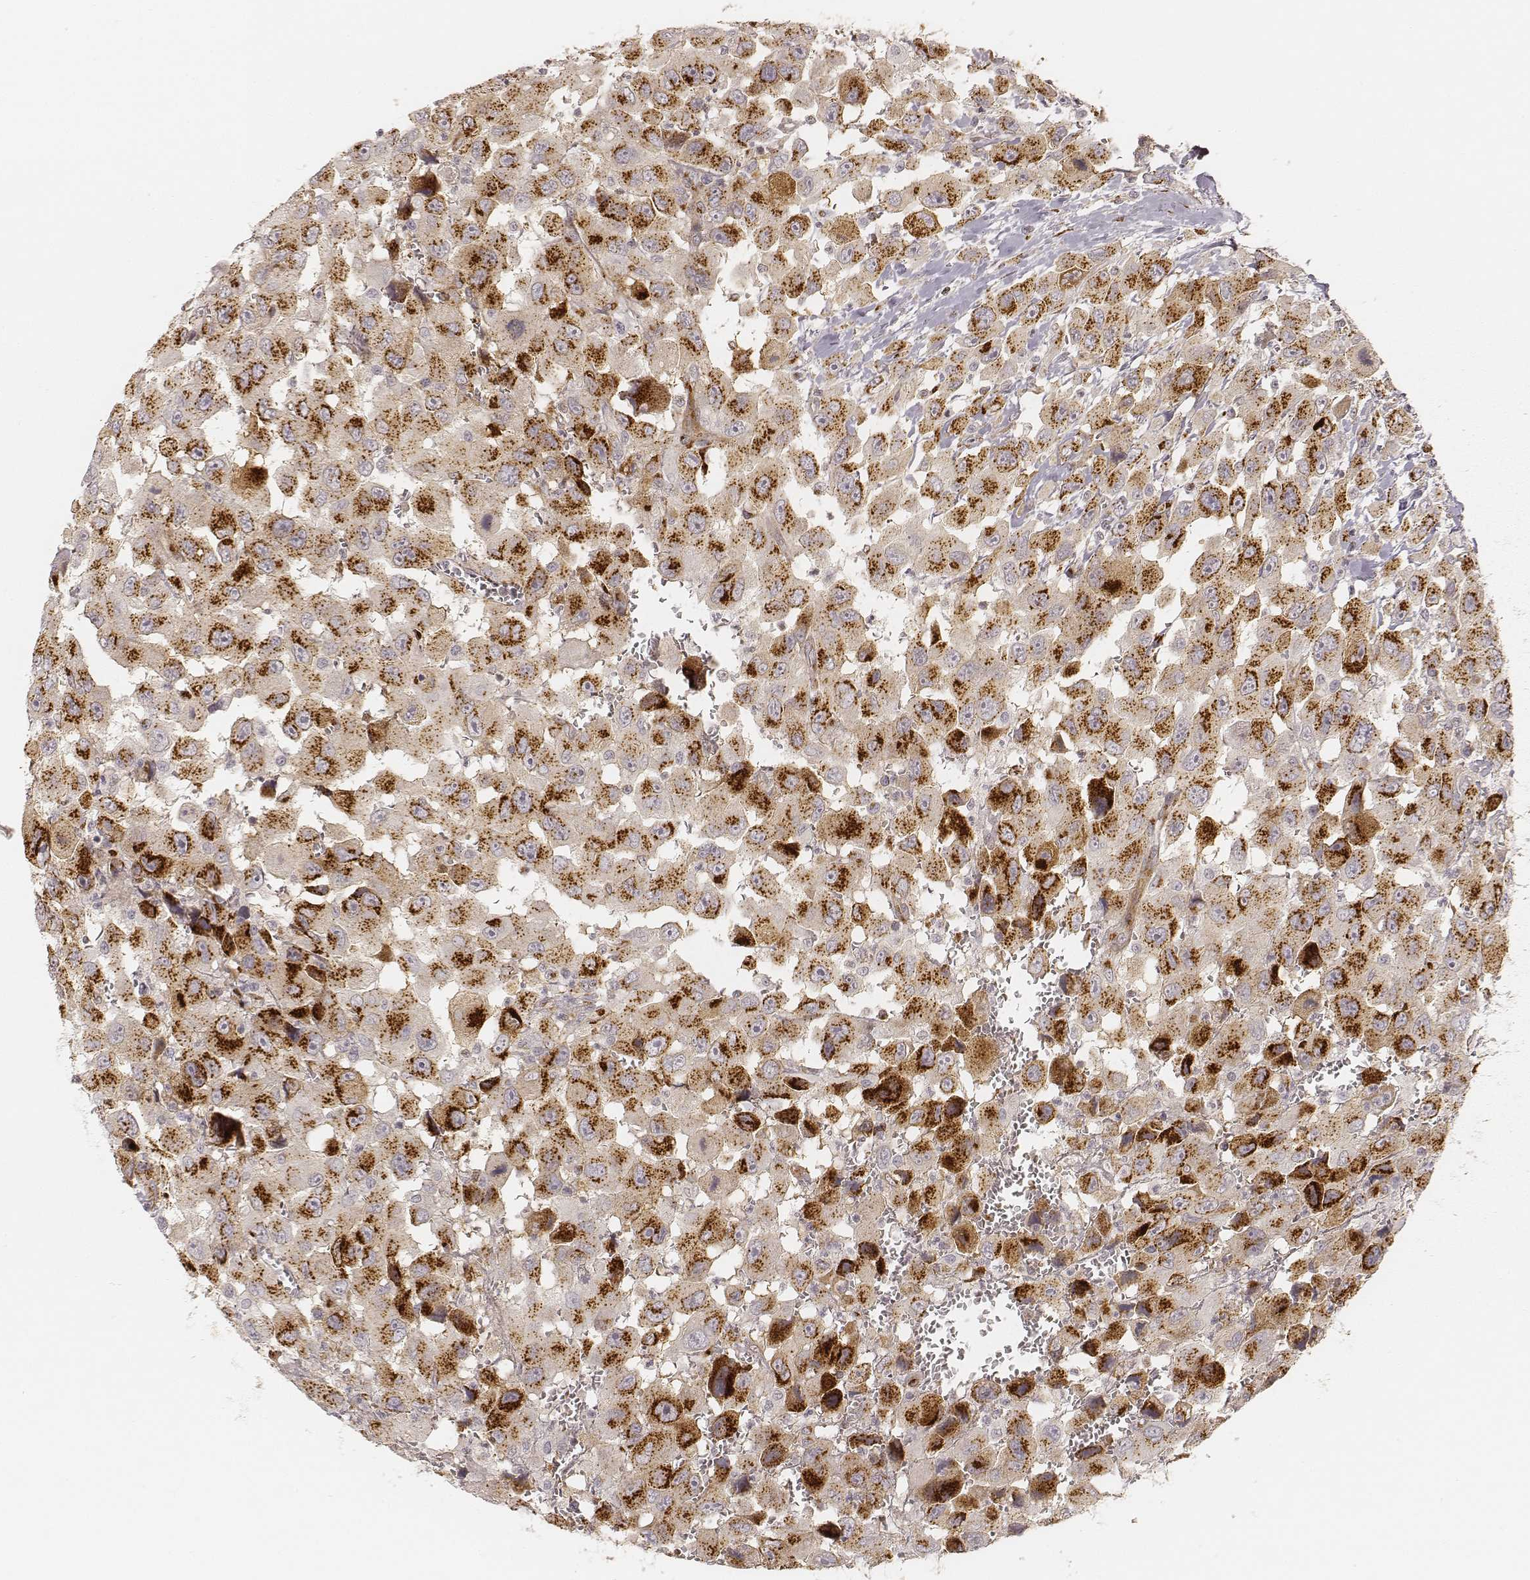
{"staining": {"intensity": "strong", "quantity": ">75%", "location": "cytoplasmic/membranous"}, "tissue": "head and neck cancer", "cell_type": "Tumor cells", "image_type": "cancer", "snomed": [{"axis": "morphology", "description": "Squamous cell carcinoma, NOS"}, {"axis": "morphology", "description": "Squamous cell carcinoma, metastatic, NOS"}, {"axis": "topography", "description": "Oral tissue"}, {"axis": "topography", "description": "Head-Neck"}], "caption": "Head and neck squamous cell carcinoma tissue reveals strong cytoplasmic/membranous expression in about >75% of tumor cells", "gene": "GORASP2", "patient": {"sex": "female", "age": 85}}